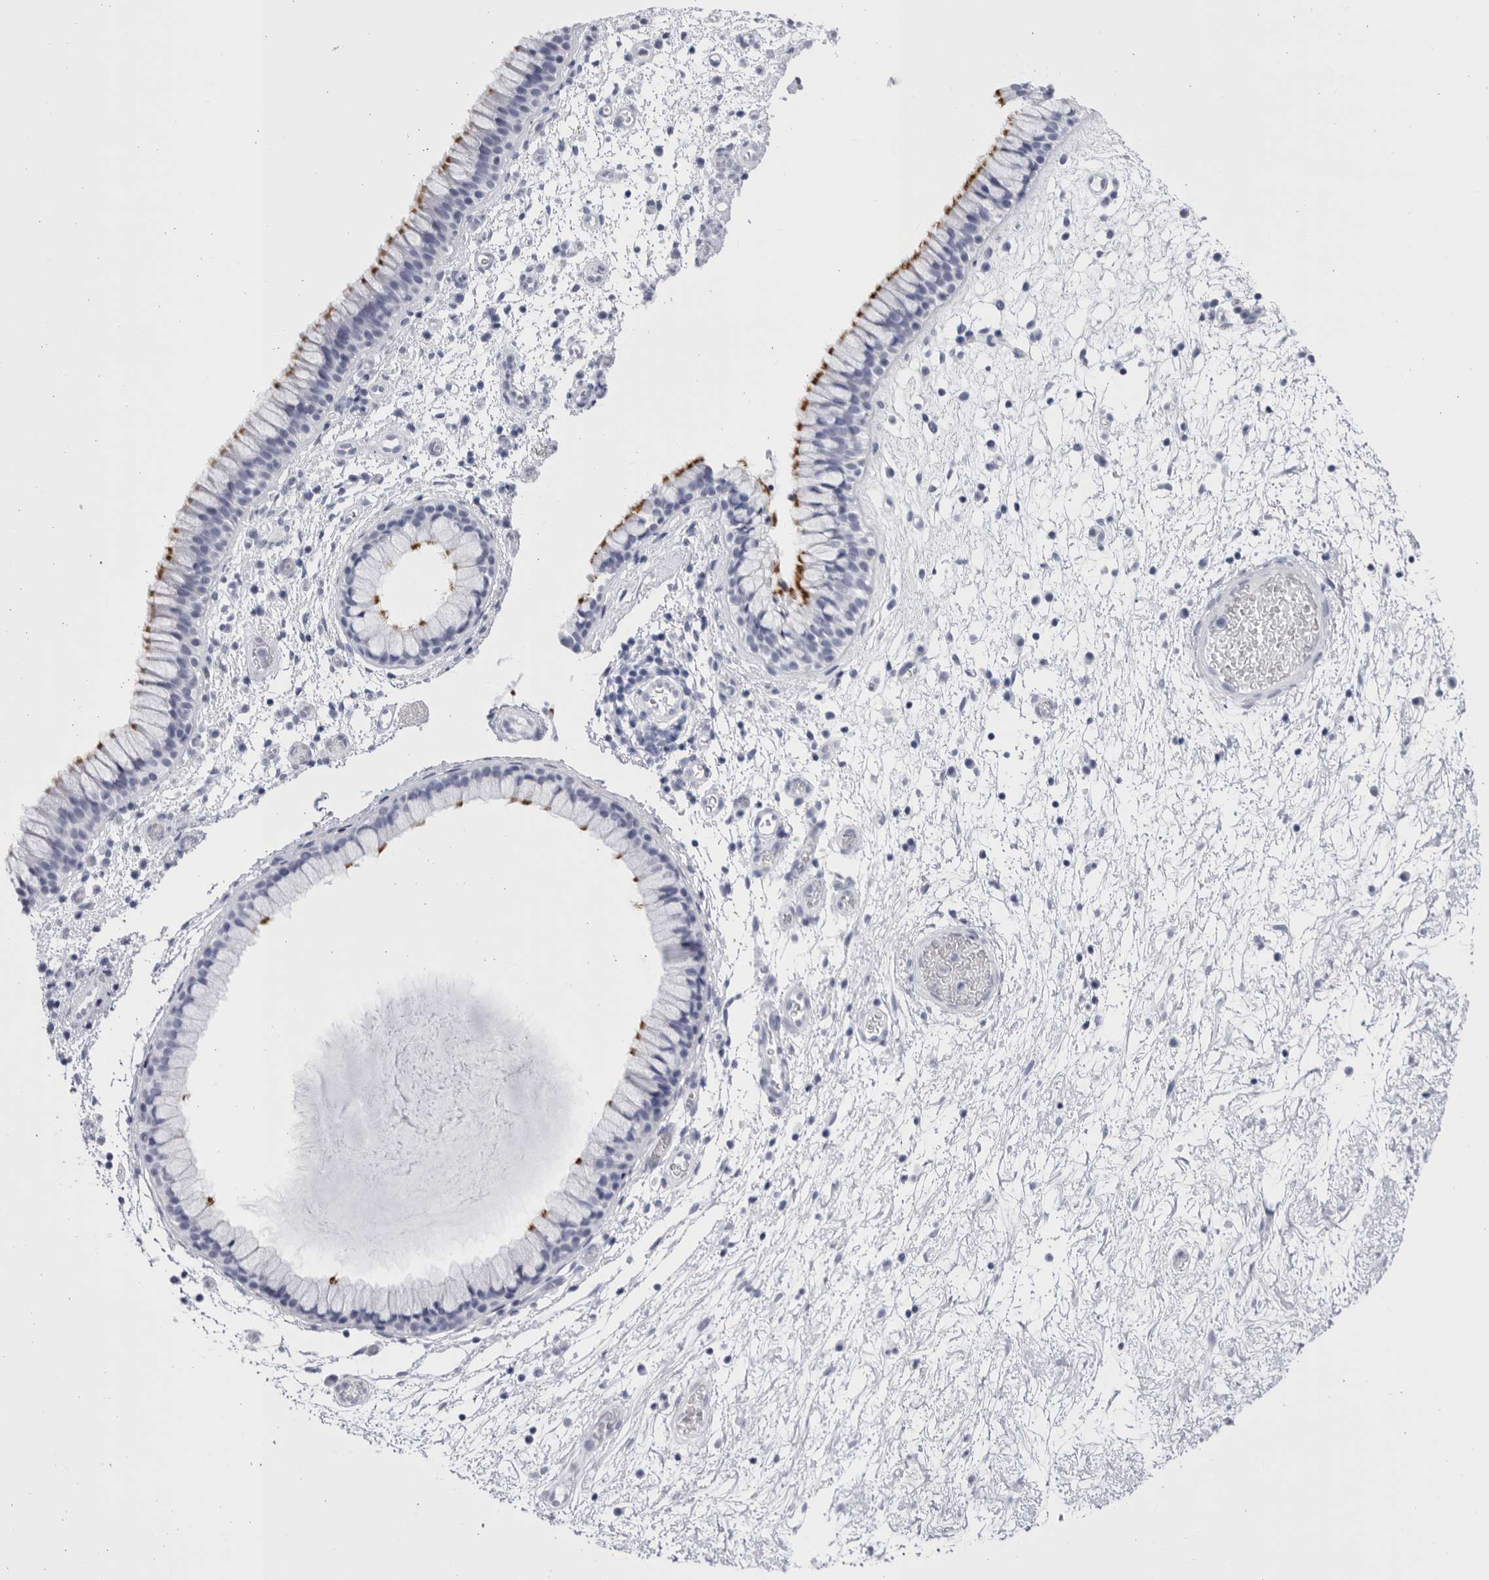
{"staining": {"intensity": "strong", "quantity": "25%-75%", "location": "cytoplasmic/membranous"}, "tissue": "nasopharynx", "cell_type": "Respiratory epithelial cells", "image_type": "normal", "snomed": [{"axis": "morphology", "description": "Normal tissue, NOS"}, {"axis": "morphology", "description": "Inflammation, NOS"}, {"axis": "topography", "description": "Nasopharynx"}], "caption": "Nasopharynx stained for a protein (brown) reveals strong cytoplasmic/membranous positive staining in approximately 25%-75% of respiratory epithelial cells.", "gene": "CCDC181", "patient": {"sex": "male", "age": 48}}